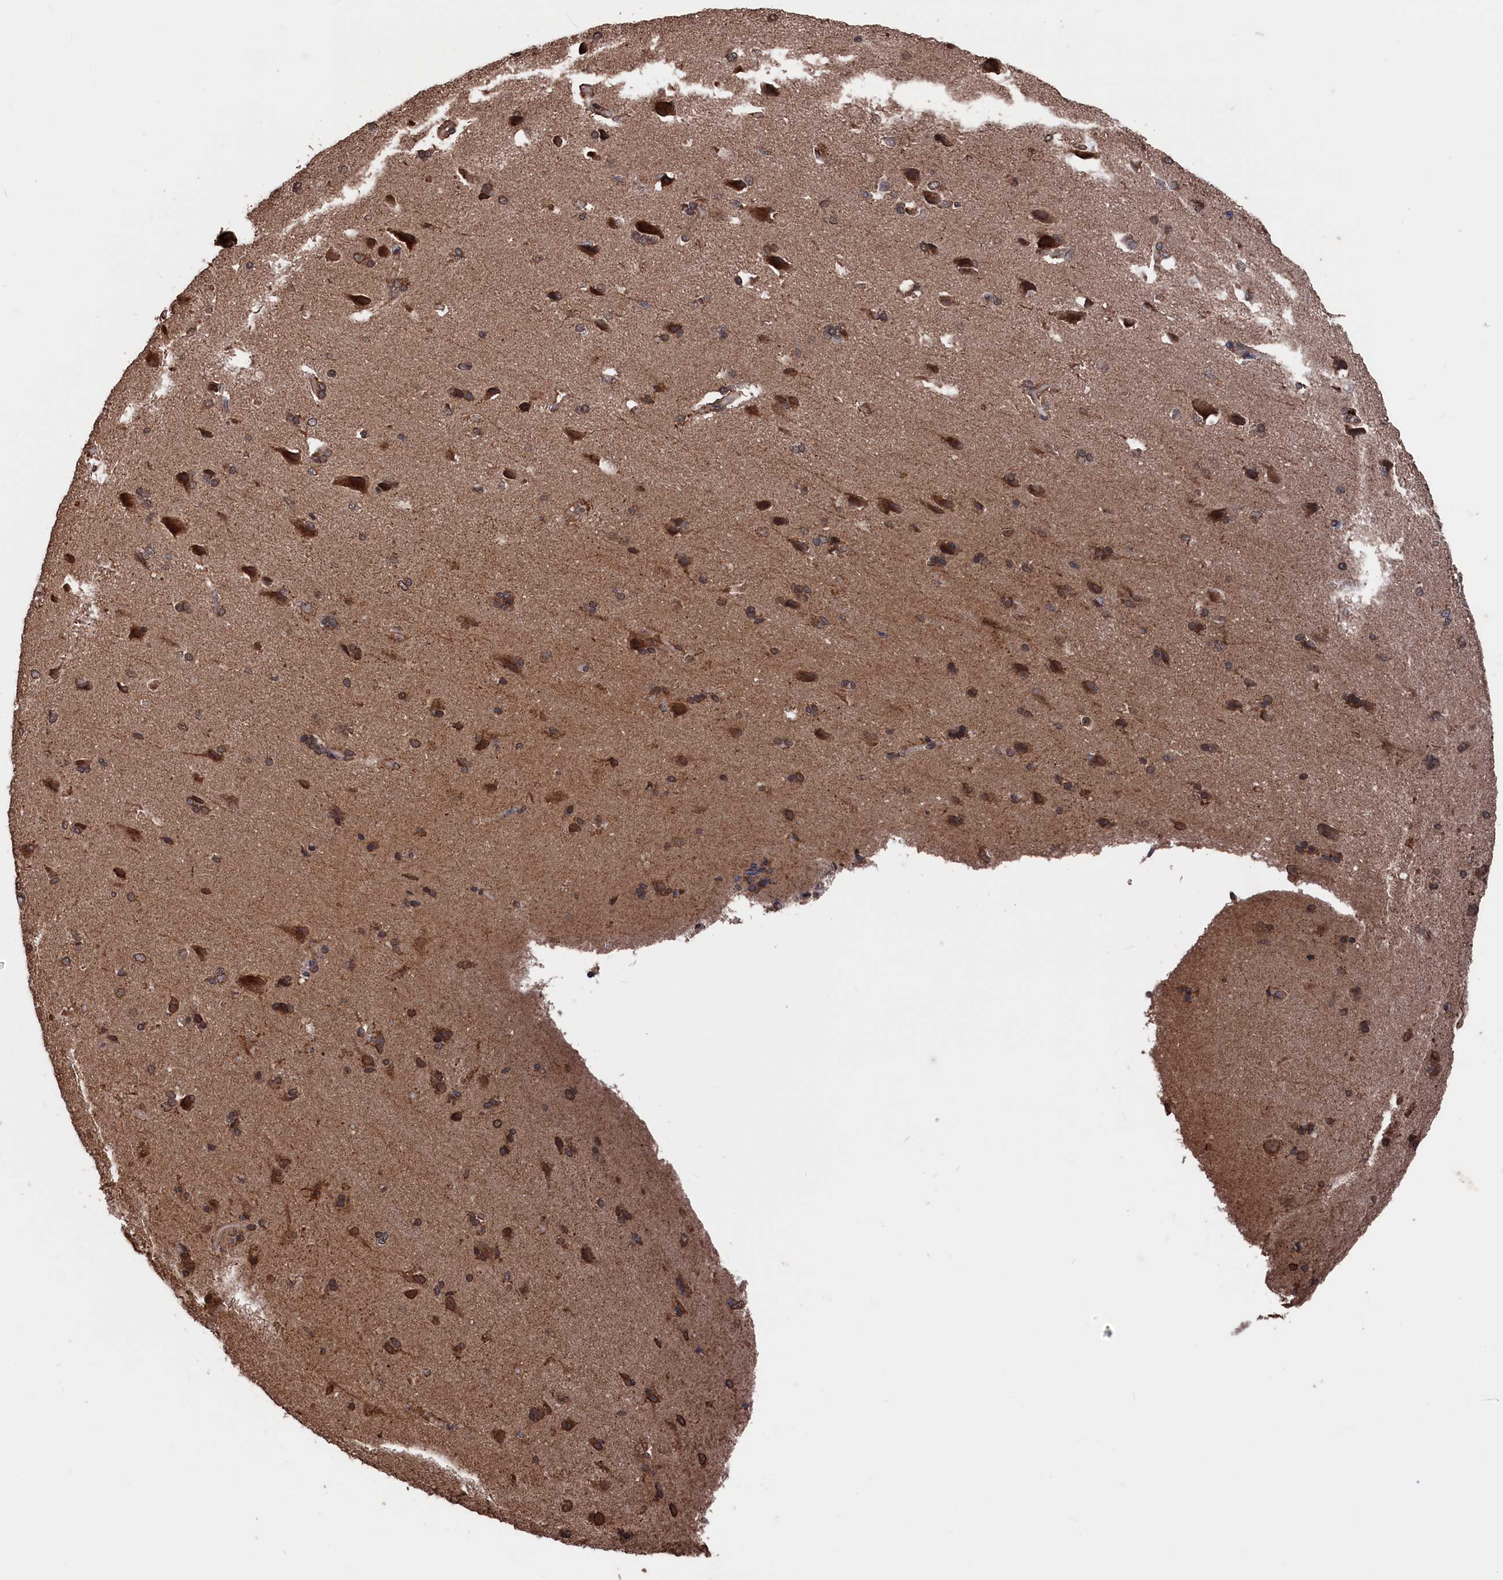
{"staining": {"intensity": "weak", "quantity": "25%-75%", "location": "cytoplasmic/membranous"}, "tissue": "cerebral cortex", "cell_type": "Endothelial cells", "image_type": "normal", "snomed": [{"axis": "morphology", "description": "Normal tissue, NOS"}, {"axis": "topography", "description": "Cerebral cortex"}], "caption": "Cerebral cortex stained with DAB IHC demonstrates low levels of weak cytoplasmic/membranous staining in about 25%-75% of endothelial cells. Using DAB (brown) and hematoxylin (blue) stains, captured at high magnification using brightfield microscopy.", "gene": "PDE12", "patient": {"sex": "male", "age": 62}}